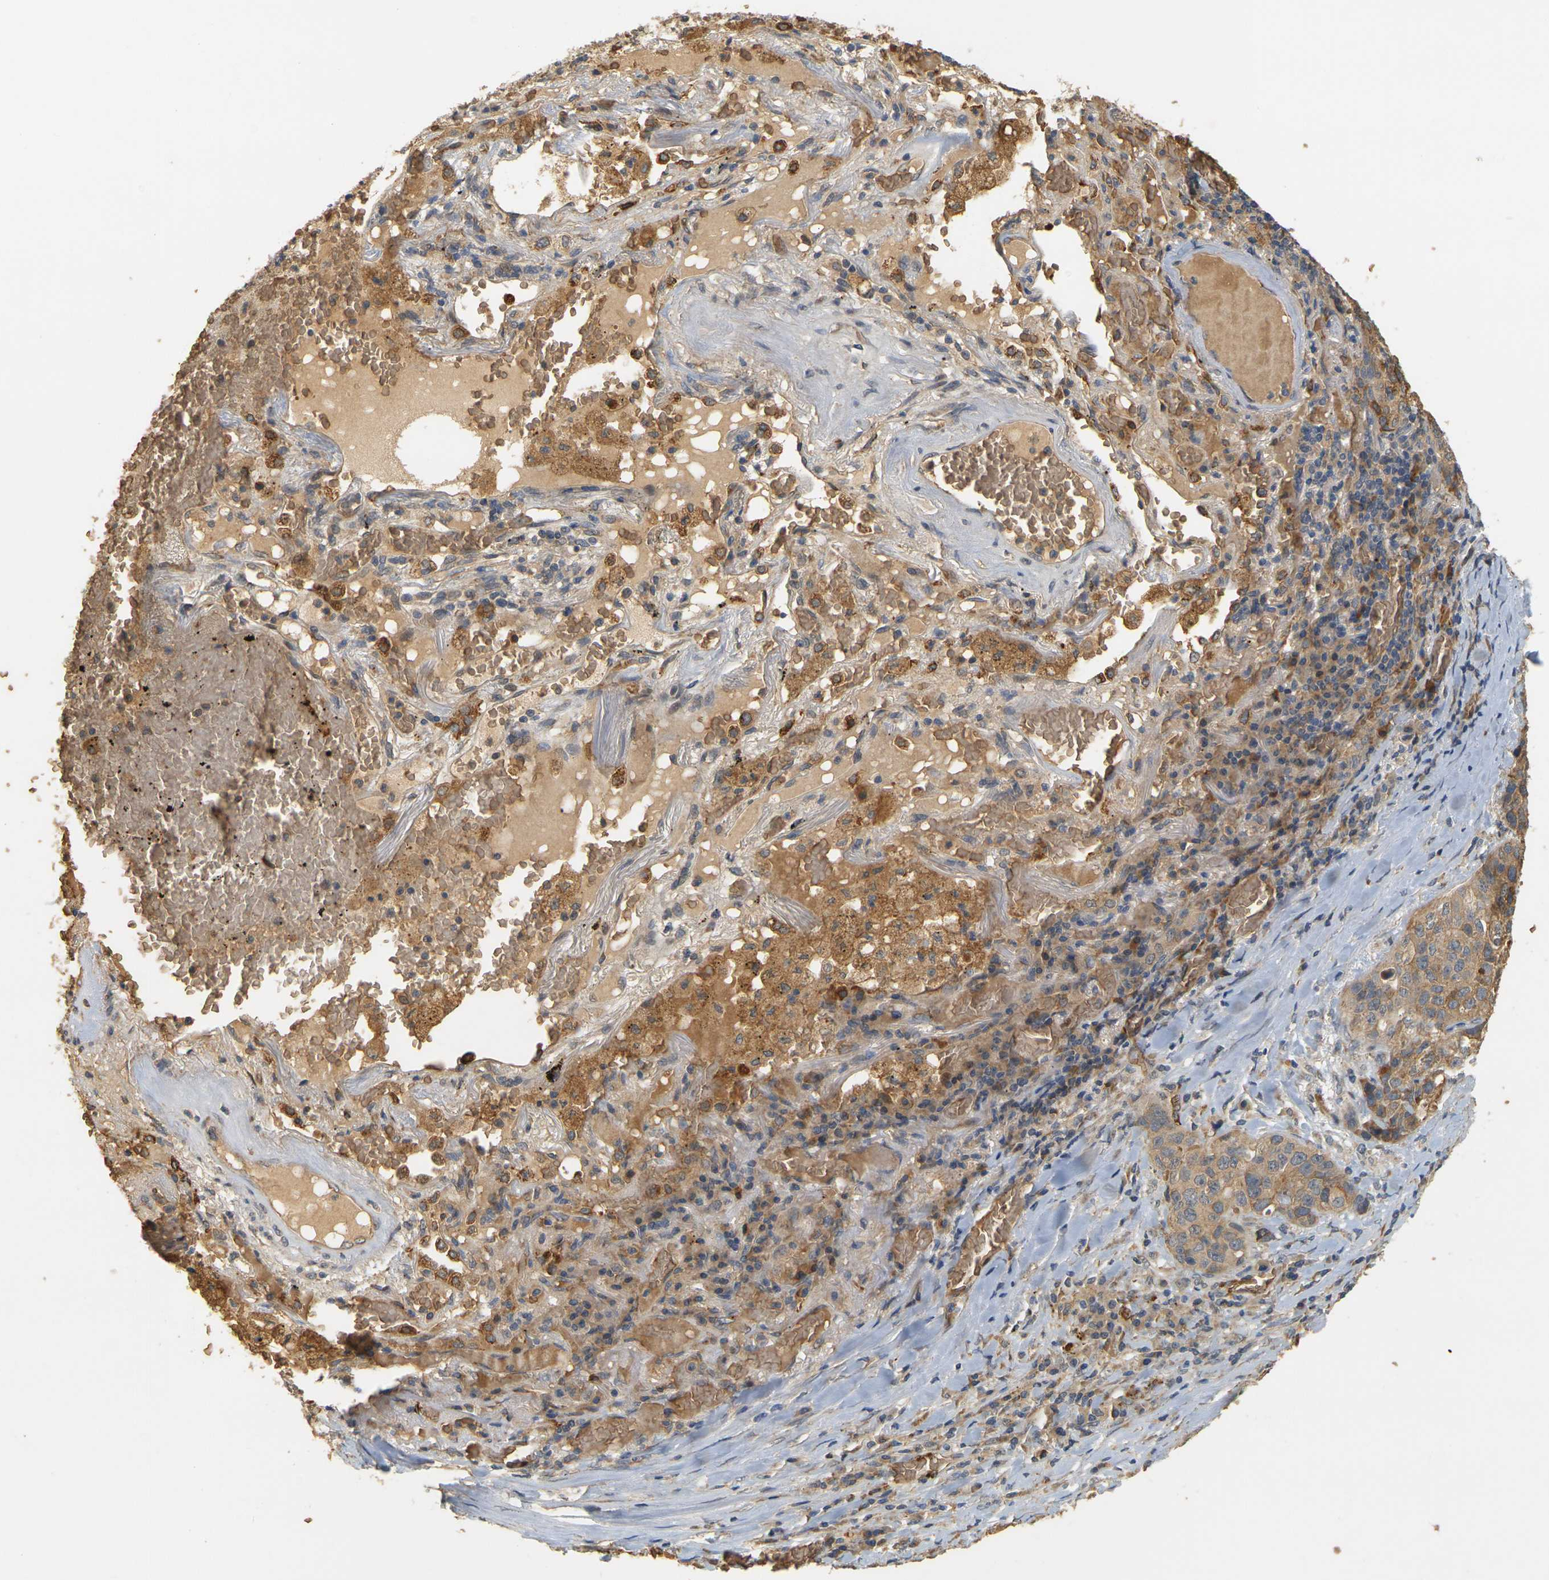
{"staining": {"intensity": "moderate", "quantity": ">75%", "location": "cytoplasmic/membranous"}, "tissue": "lung cancer", "cell_type": "Tumor cells", "image_type": "cancer", "snomed": [{"axis": "morphology", "description": "Squamous cell carcinoma, NOS"}, {"axis": "topography", "description": "Lung"}], "caption": "Tumor cells exhibit medium levels of moderate cytoplasmic/membranous staining in approximately >75% of cells in human lung cancer (squamous cell carcinoma).", "gene": "MEGF9", "patient": {"sex": "male", "age": 57}}